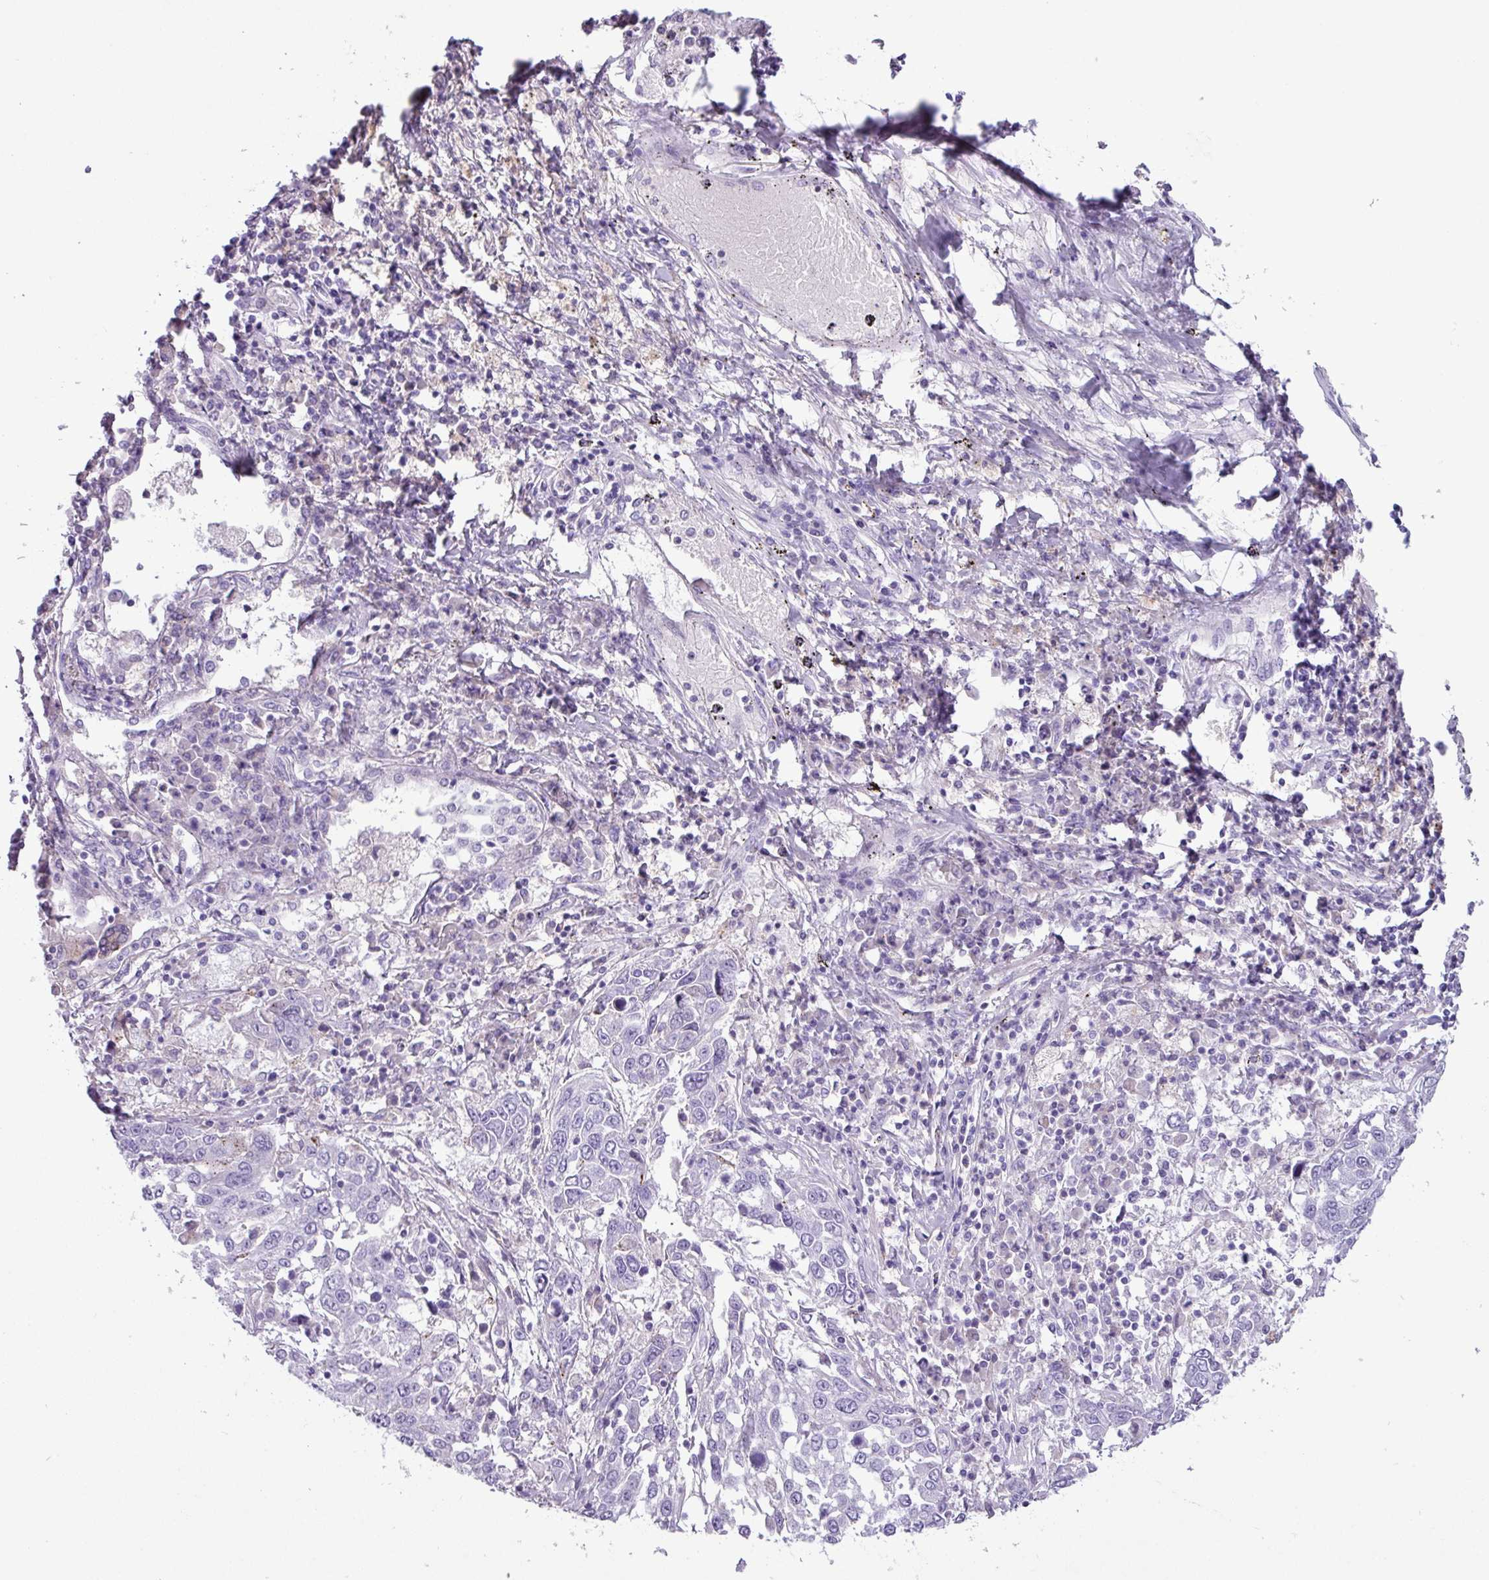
{"staining": {"intensity": "negative", "quantity": "none", "location": "none"}, "tissue": "lung cancer", "cell_type": "Tumor cells", "image_type": "cancer", "snomed": [{"axis": "morphology", "description": "Squamous cell carcinoma, NOS"}, {"axis": "topography", "description": "Lung"}], "caption": "Lung cancer stained for a protein using immunohistochemistry (IHC) exhibits no staining tumor cells.", "gene": "CYSTM1", "patient": {"sex": "male", "age": 65}}